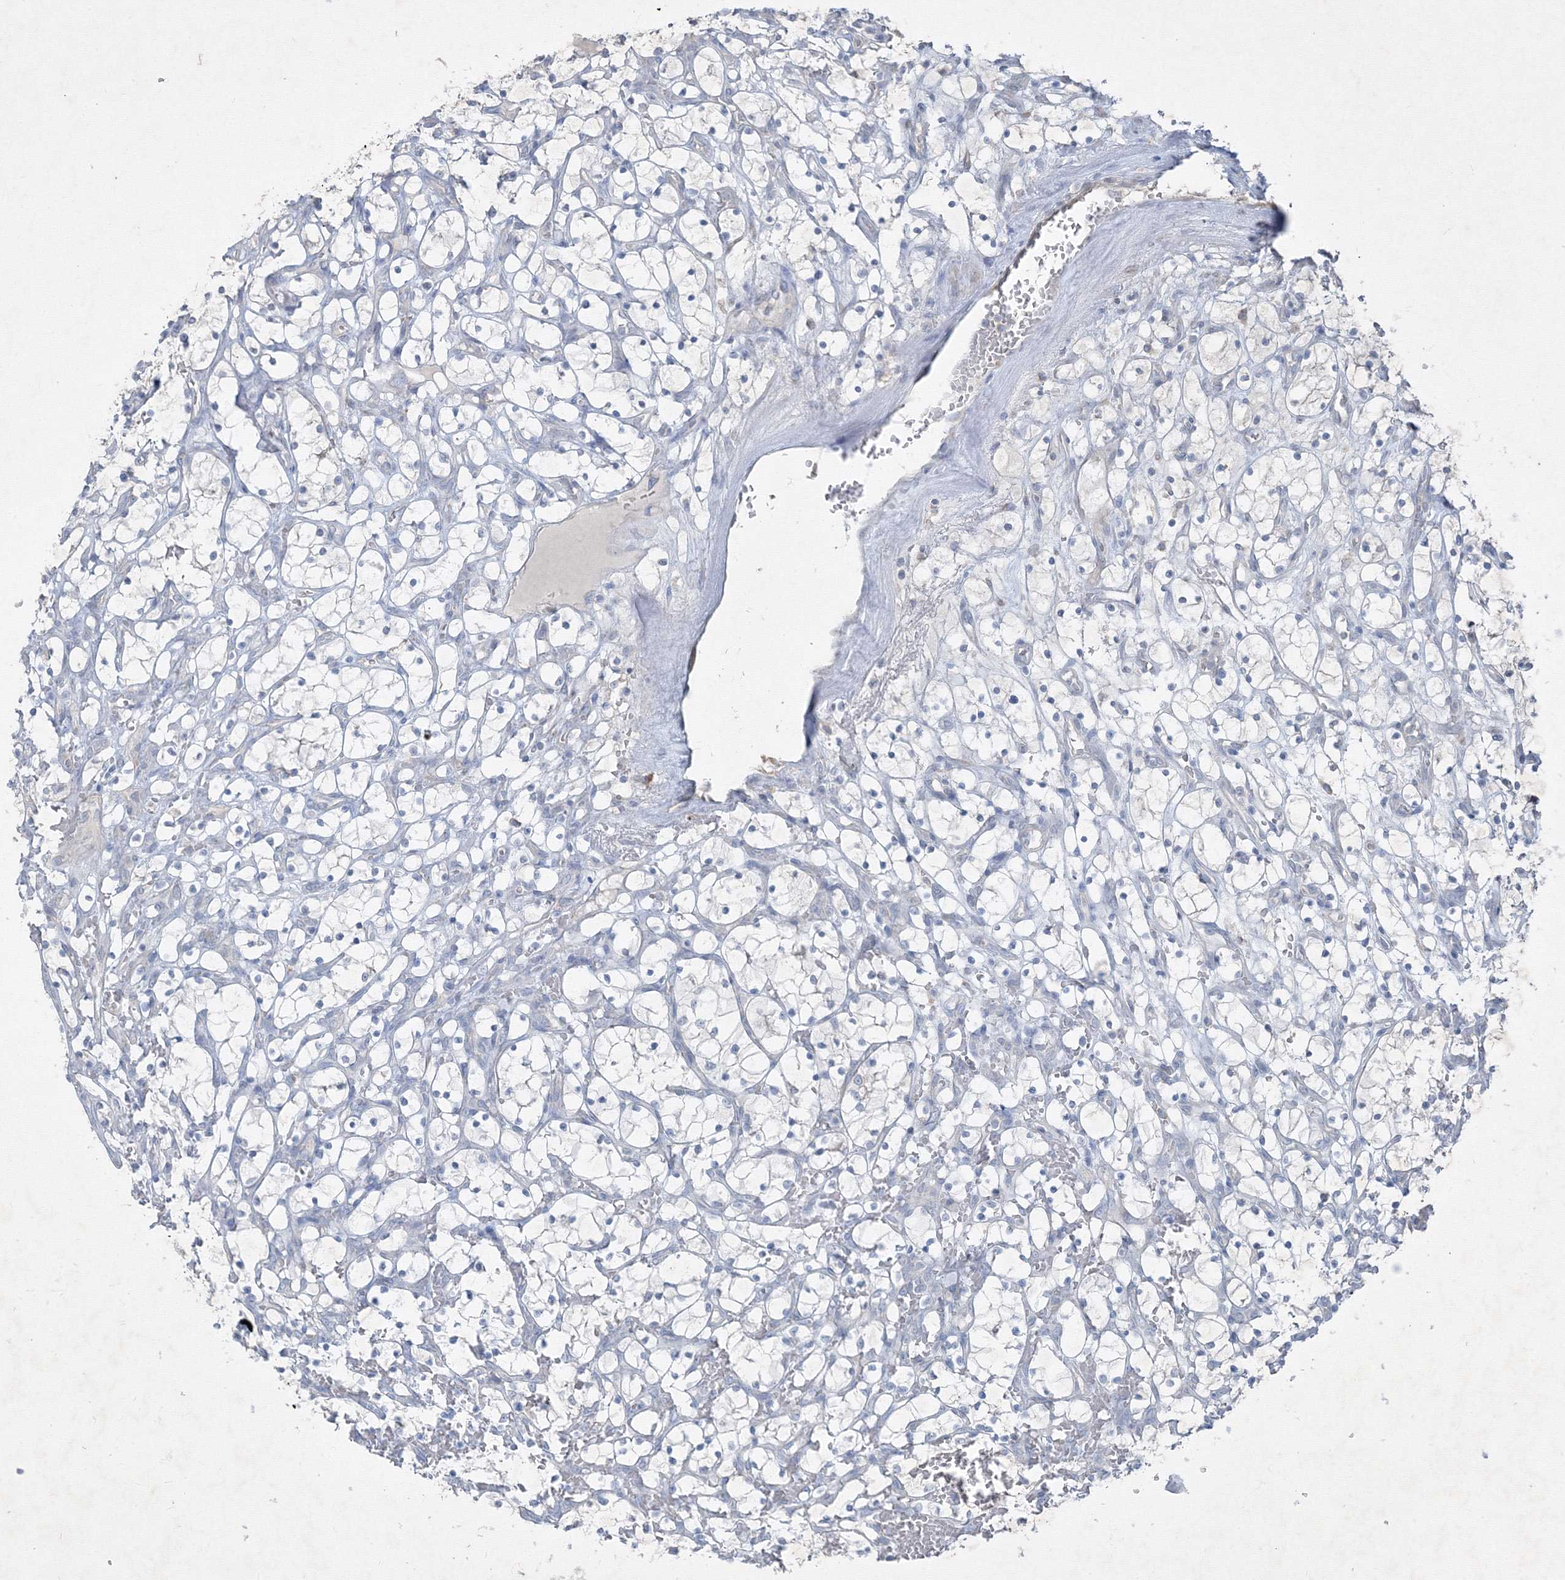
{"staining": {"intensity": "negative", "quantity": "none", "location": "none"}, "tissue": "renal cancer", "cell_type": "Tumor cells", "image_type": "cancer", "snomed": [{"axis": "morphology", "description": "Adenocarcinoma, NOS"}, {"axis": "topography", "description": "Kidney"}], "caption": "This is an immunohistochemistry micrograph of renal adenocarcinoma. There is no positivity in tumor cells.", "gene": "IFNAR1", "patient": {"sex": "female", "age": 69}}